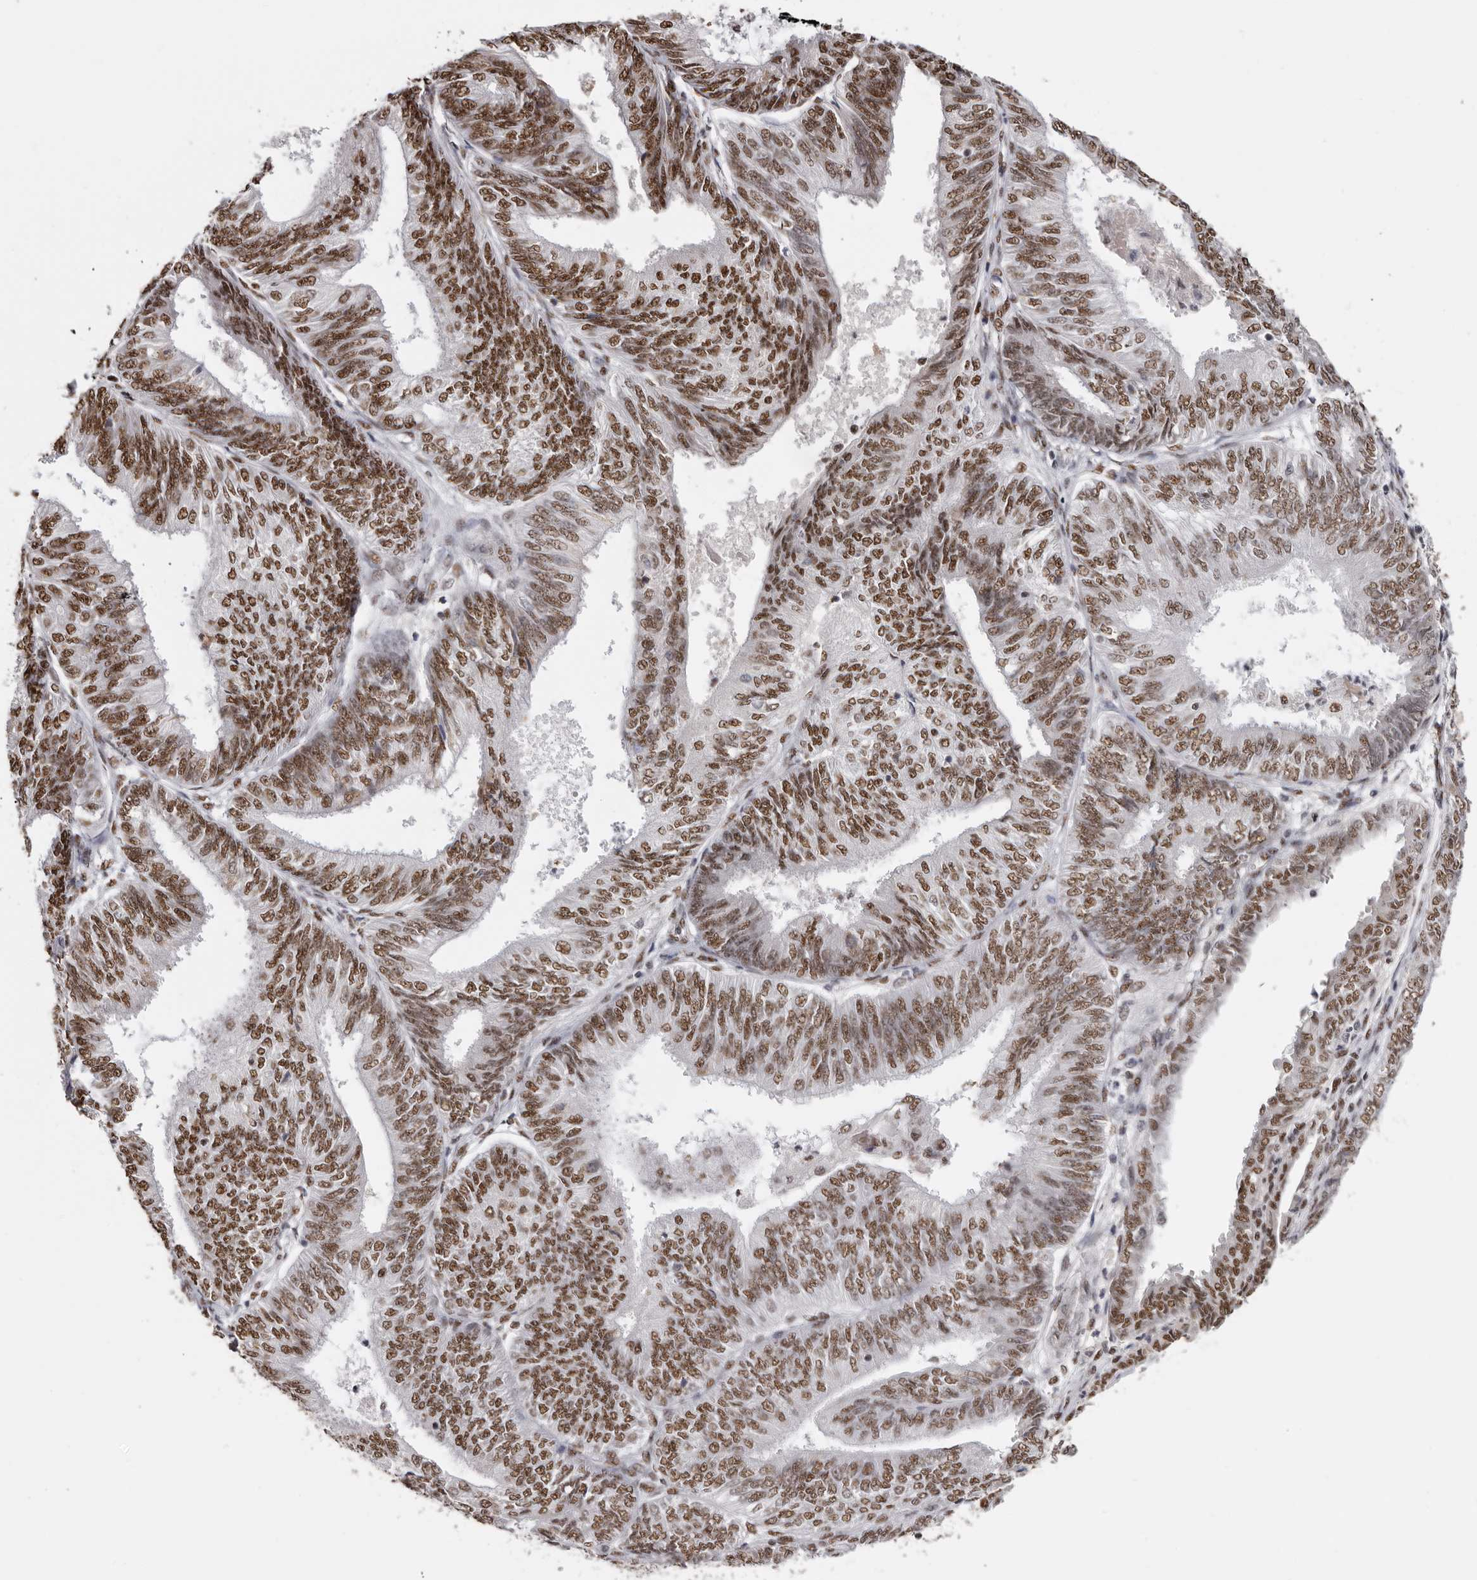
{"staining": {"intensity": "moderate", "quantity": ">75%", "location": "nuclear"}, "tissue": "endometrial cancer", "cell_type": "Tumor cells", "image_type": "cancer", "snomed": [{"axis": "morphology", "description": "Adenocarcinoma, NOS"}, {"axis": "topography", "description": "Endometrium"}], "caption": "Adenocarcinoma (endometrial) stained with DAB (3,3'-diaminobenzidine) immunohistochemistry (IHC) reveals medium levels of moderate nuclear staining in about >75% of tumor cells. The staining was performed using DAB (3,3'-diaminobenzidine), with brown indicating positive protein expression. Nuclei are stained blue with hematoxylin.", "gene": "SCAF4", "patient": {"sex": "female", "age": 58}}